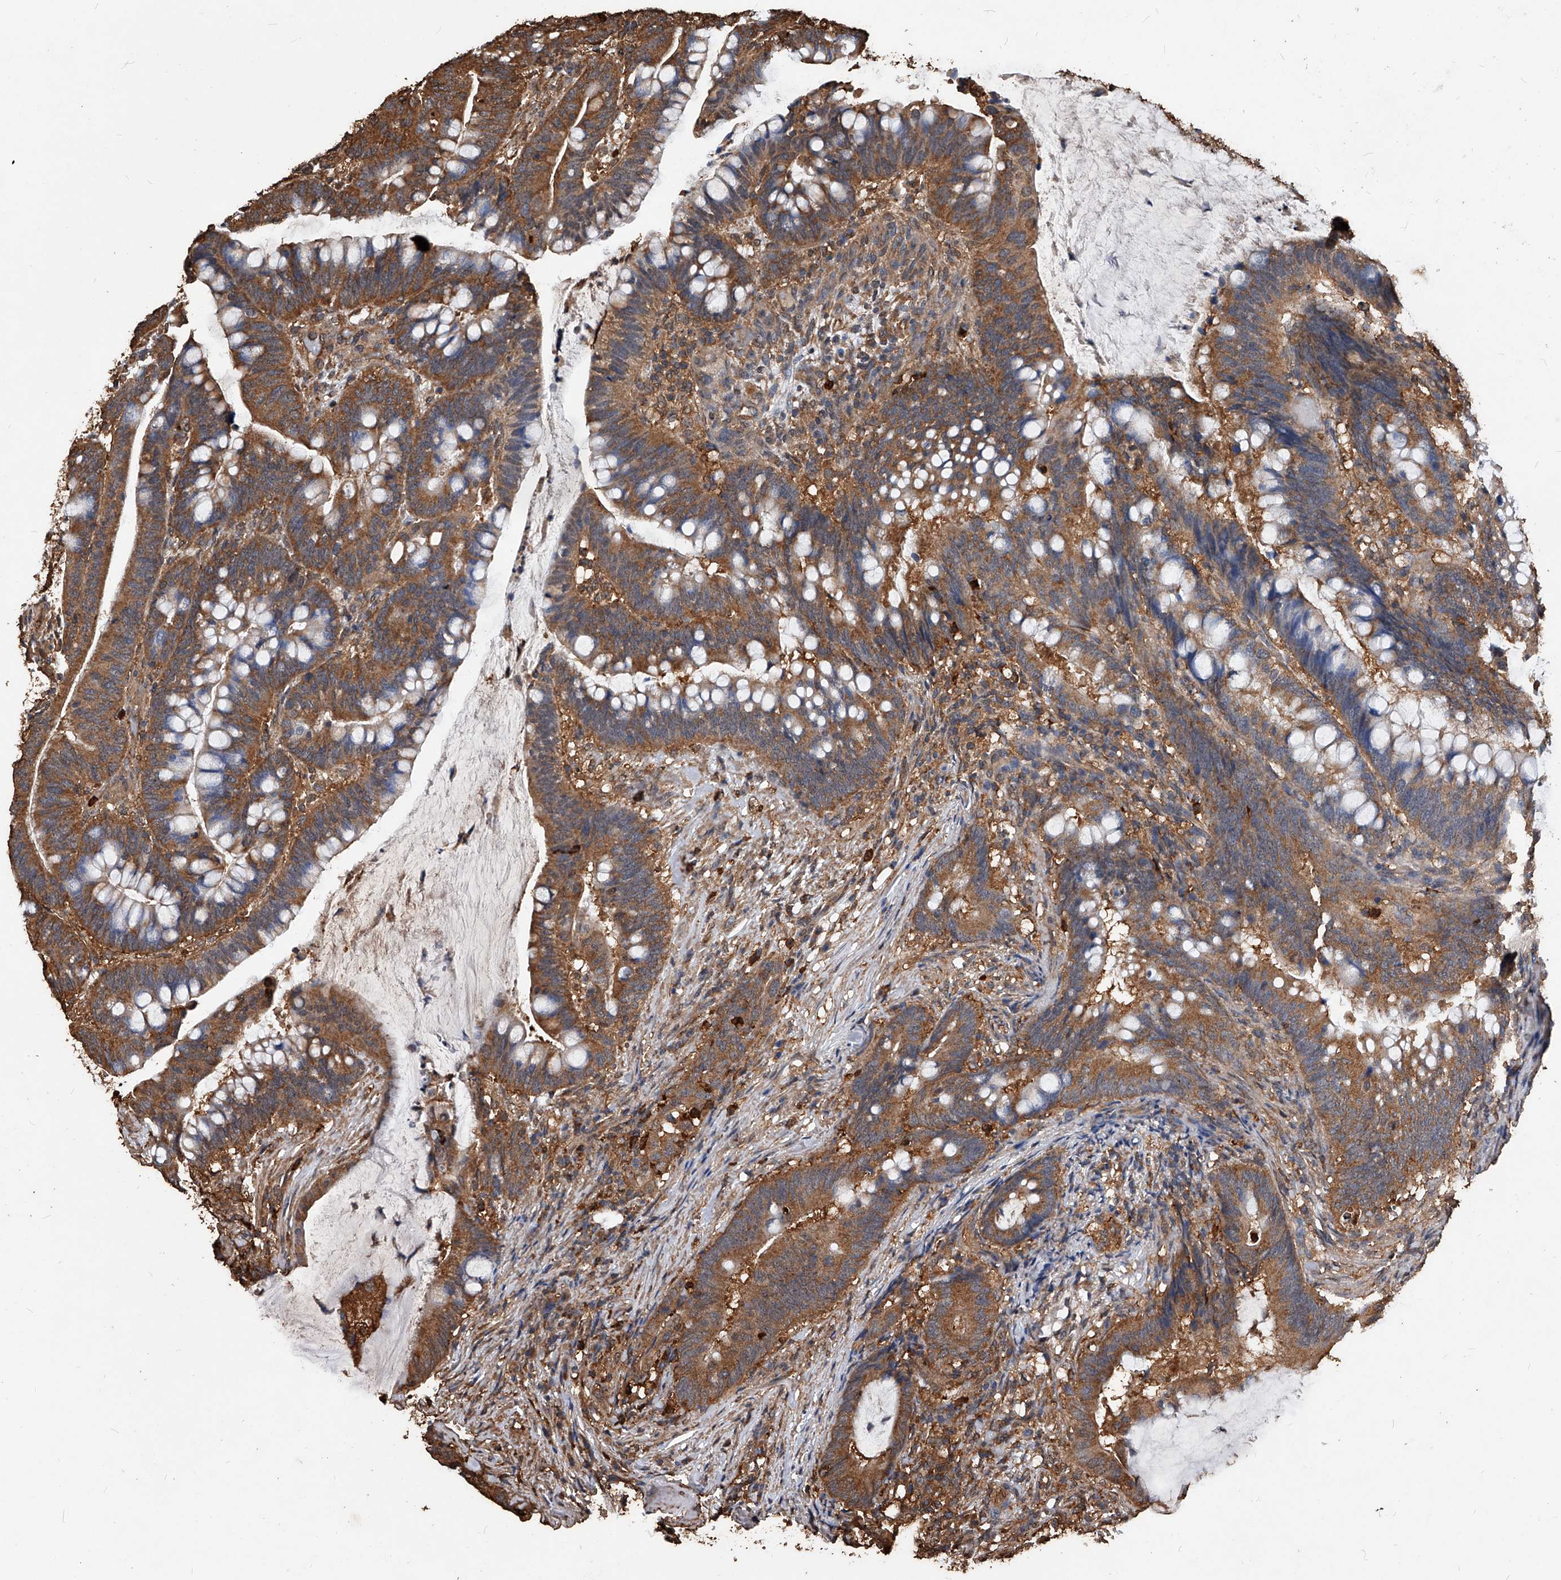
{"staining": {"intensity": "moderate", "quantity": ">75%", "location": "cytoplasmic/membranous"}, "tissue": "colorectal cancer", "cell_type": "Tumor cells", "image_type": "cancer", "snomed": [{"axis": "morphology", "description": "Adenocarcinoma, NOS"}, {"axis": "topography", "description": "Colon"}], "caption": "The micrograph displays immunohistochemical staining of colorectal cancer (adenocarcinoma). There is moderate cytoplasmic/membranous staining is present in approximately >75% of tumor cells.", "gene": "UCP2", "patient": {"sex": "female", "age": 66}}